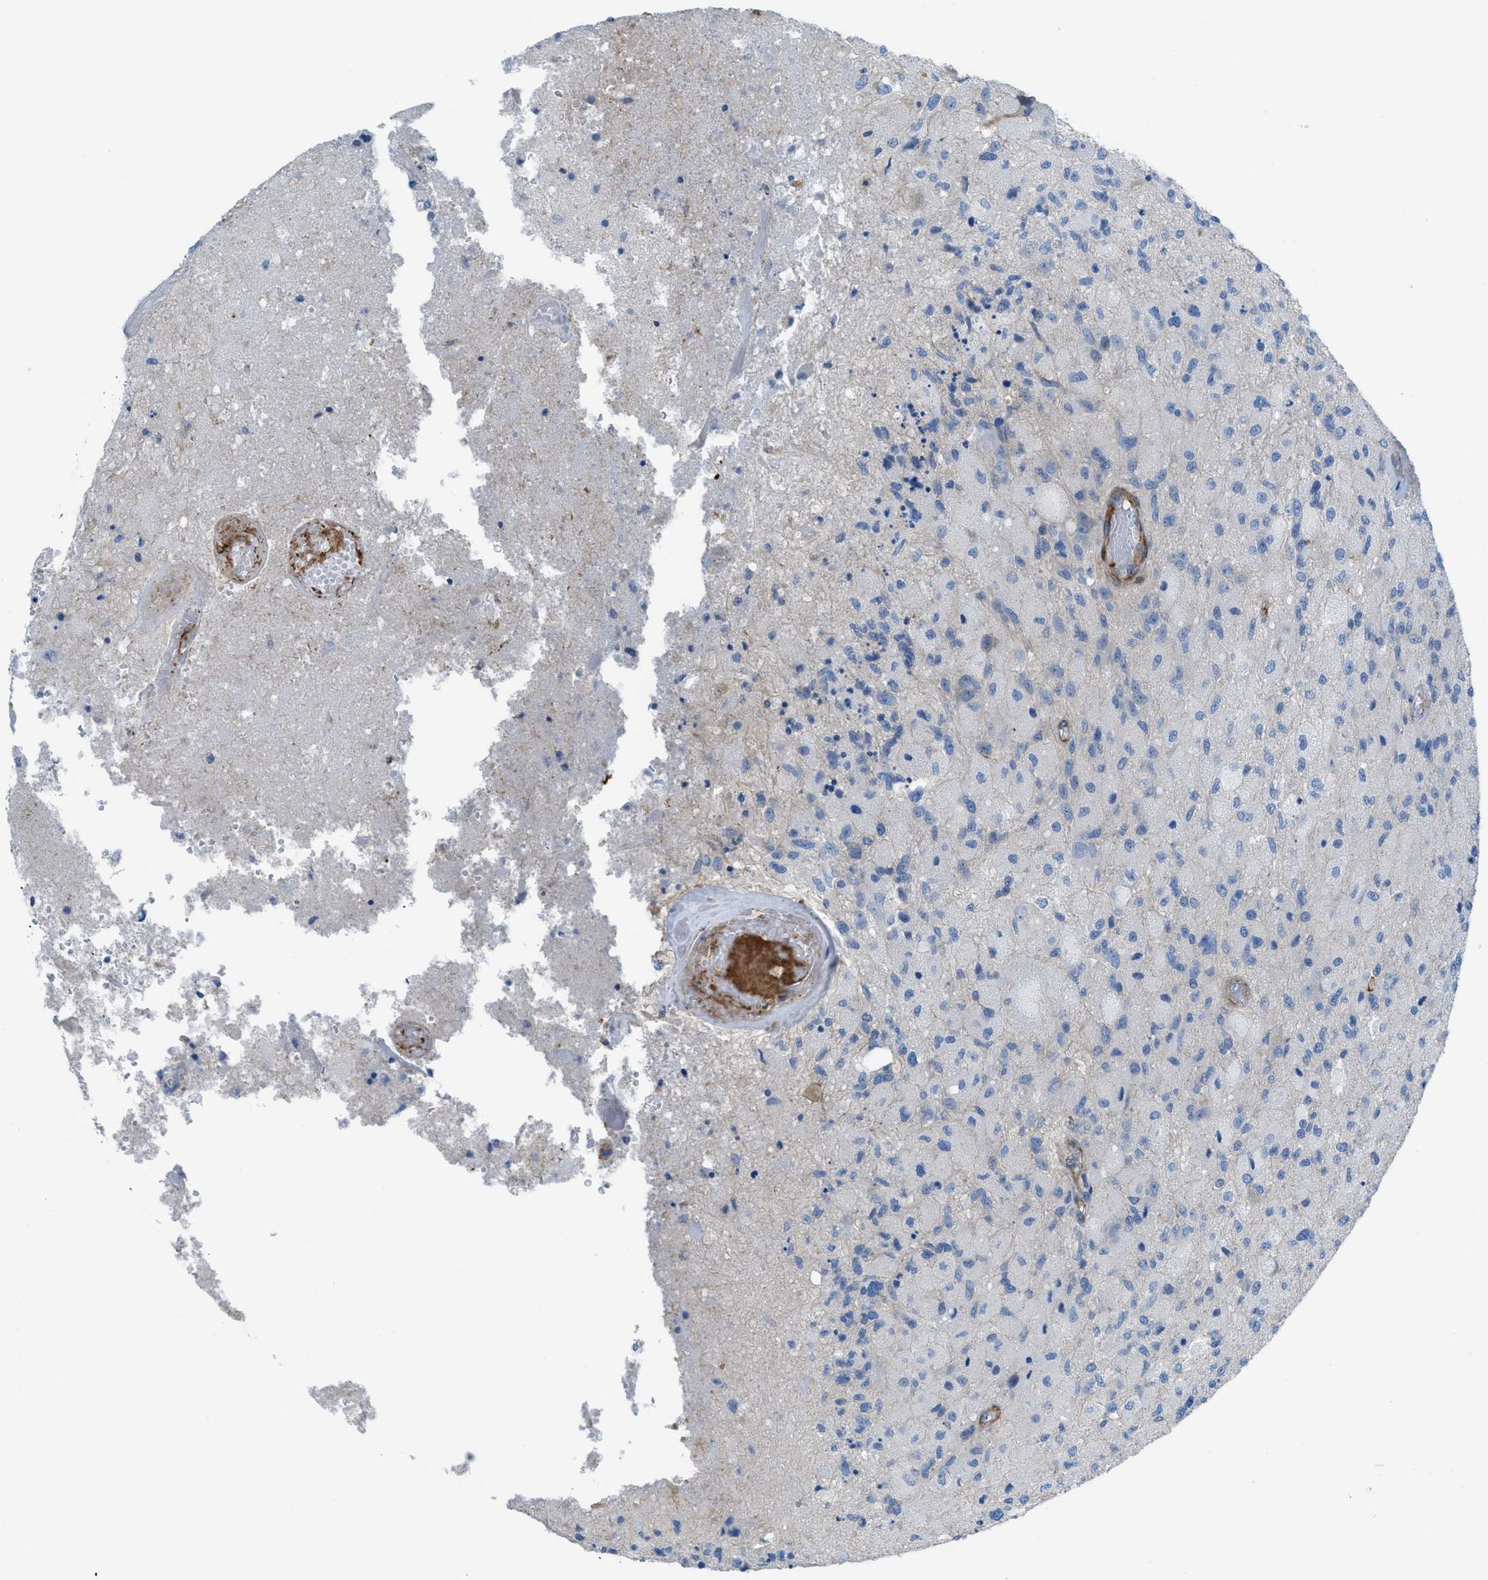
{"staining": {"intensity": "negative", "quantity": "none", "location": "none"}, "tissue": "glioma", "cell_type": "Tumor cells", "image_type": "cancer", "snomed": [{"axis": "morphology", "description": "Normal tissue, NOS"}, {"axis": "morphology", "description": "Glioma, malignant, High grade"}, {"axis": "topography", "description": "Cerebral cortex"}], "caption": "The histopathology image displays no significant staining in tumor cells of glioma.", "gene": "KCNH7", "patient": {"sex": "male", "age": 77}}